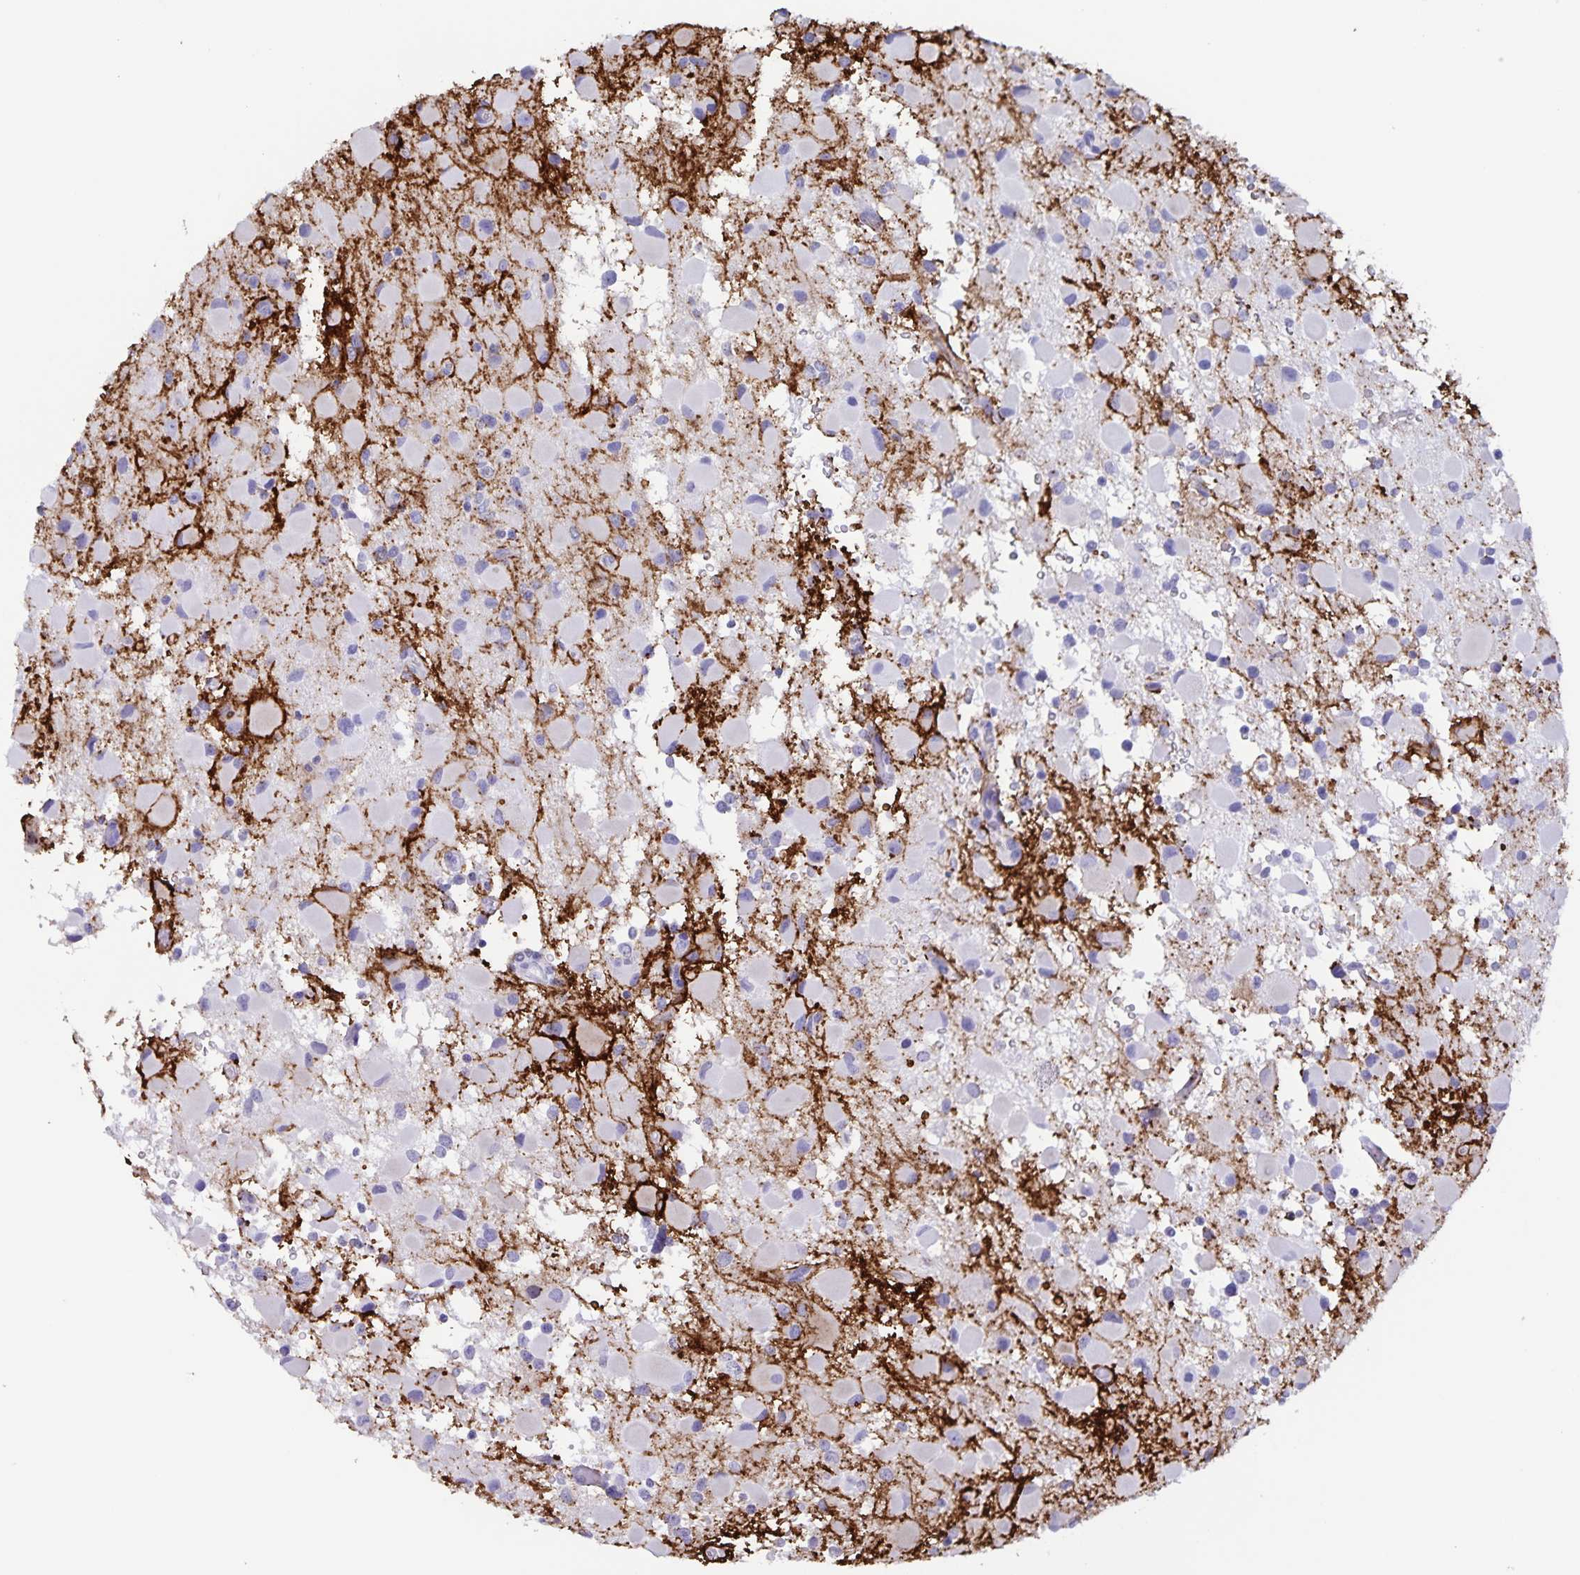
{"staining": {"intensity": "negative", "quantity": "none", "location": "none"}, "tissue": "glioma", "cell_type": "Tumor cells", "image_type": "cancer", "snomed": [{"axis": "morphology", "description": "Glioma, malignant, Low grade"}, {"axis": "topography", "description": "Brain"}], "caption": "IHC micrograph of glioma stained for a protein (brown), which reveals no expression in tumor cells.", "gene": "AQP4", "patient": {"sex": "female", "age": 32}}